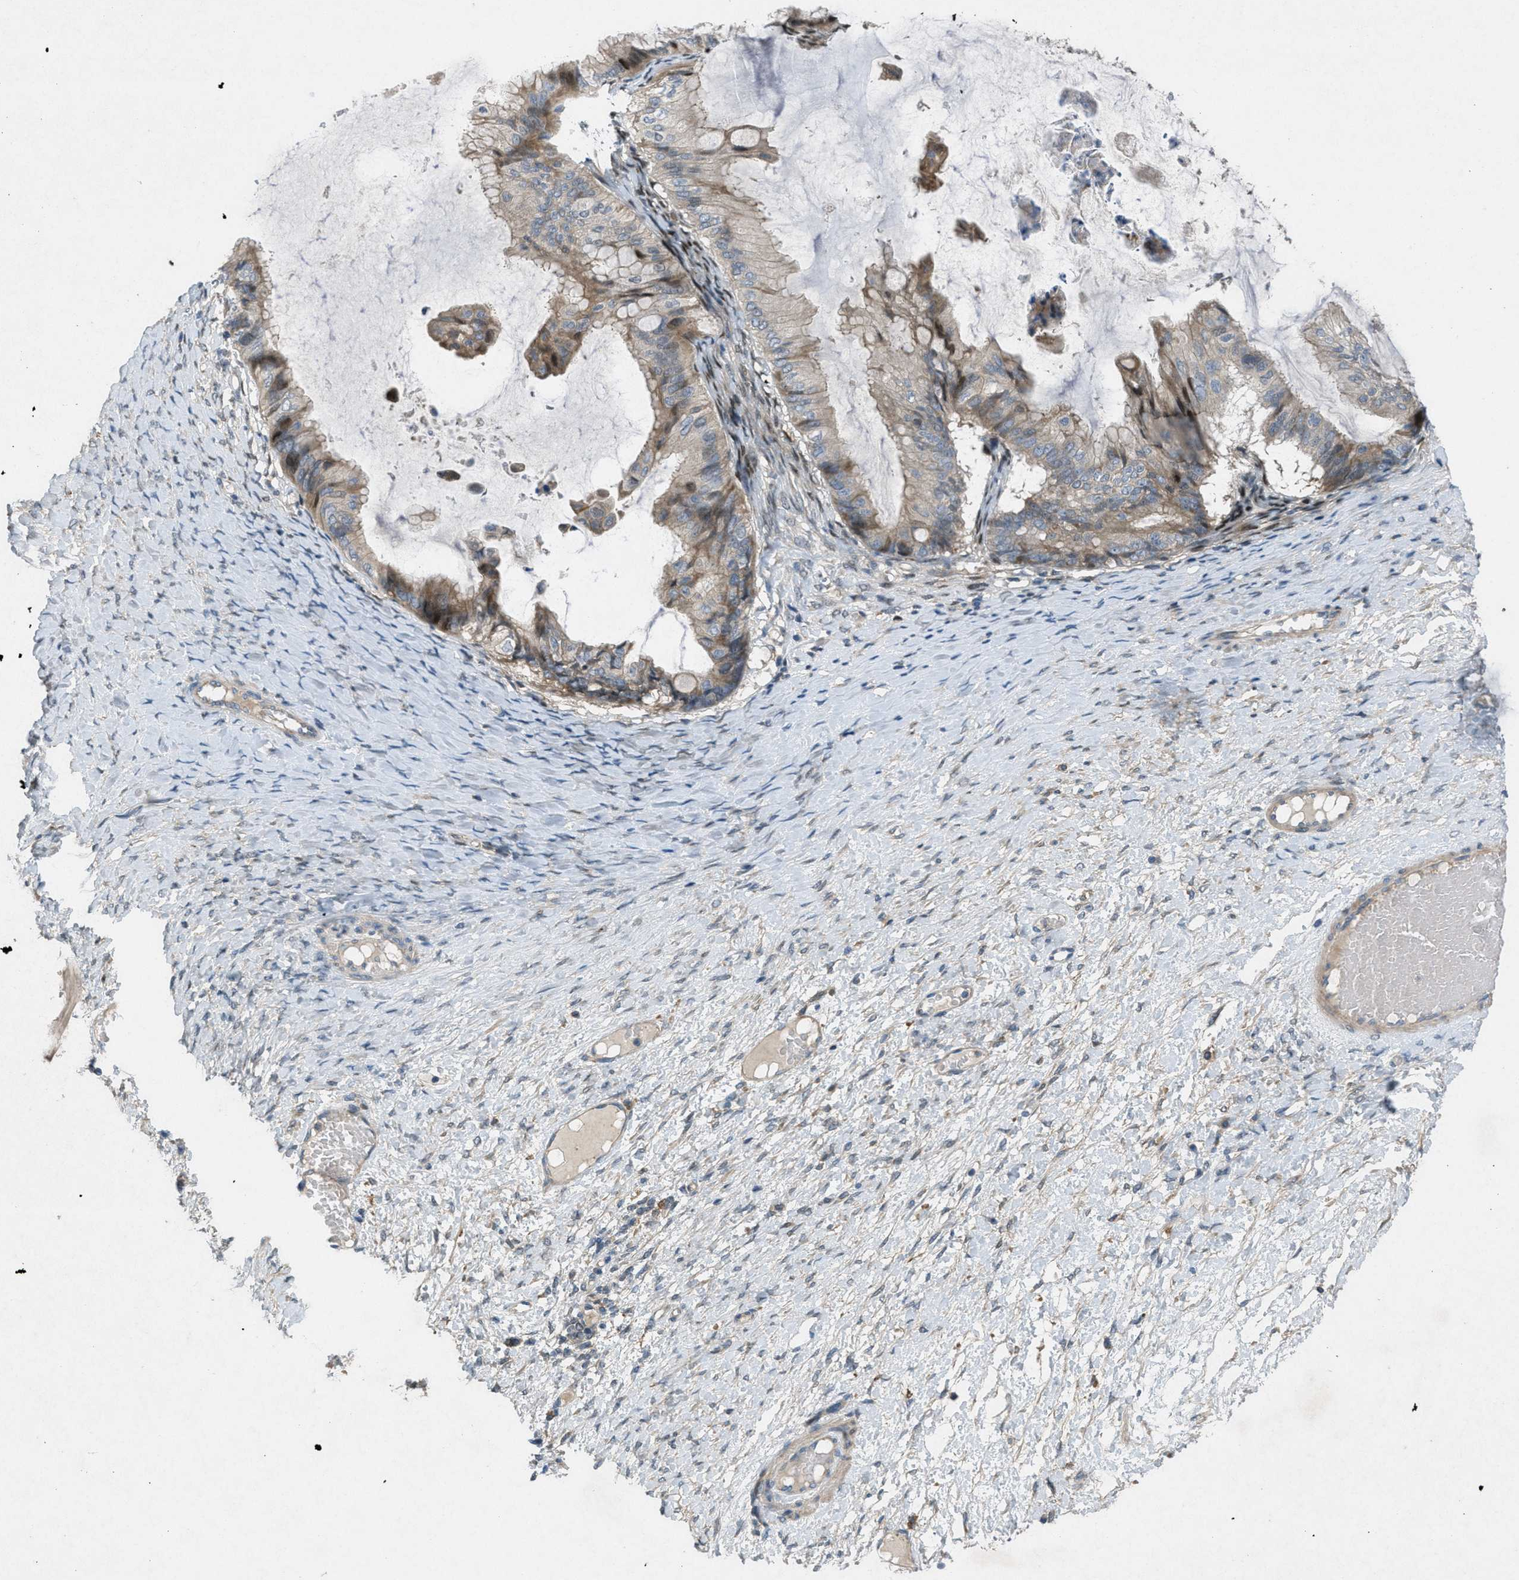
{"staining": {"intensity": "moderate", "quantity": ">75%", "location": "cytoplasmic/membranous"}, "tissue": "ovarian cancer", "cell_type": "Tumor cells", "image_type": "cancer", "snomed": [{"axis": "morphology", "description": "Cystadenocarcinoma, mucinous, NOS"}, {"axis": "topography", "description": "Ovary"}], "caption": "Immunohistochemistry (IHC) (DAB) staining of human ovarian cancer (mucinous cystadenocarcinoma) shows moderate cytoplasmic/membranous protein expression in about >75% of tumor cells.", "gene": "ADCY6", "patient": {"sex": "female", "age": 61}}